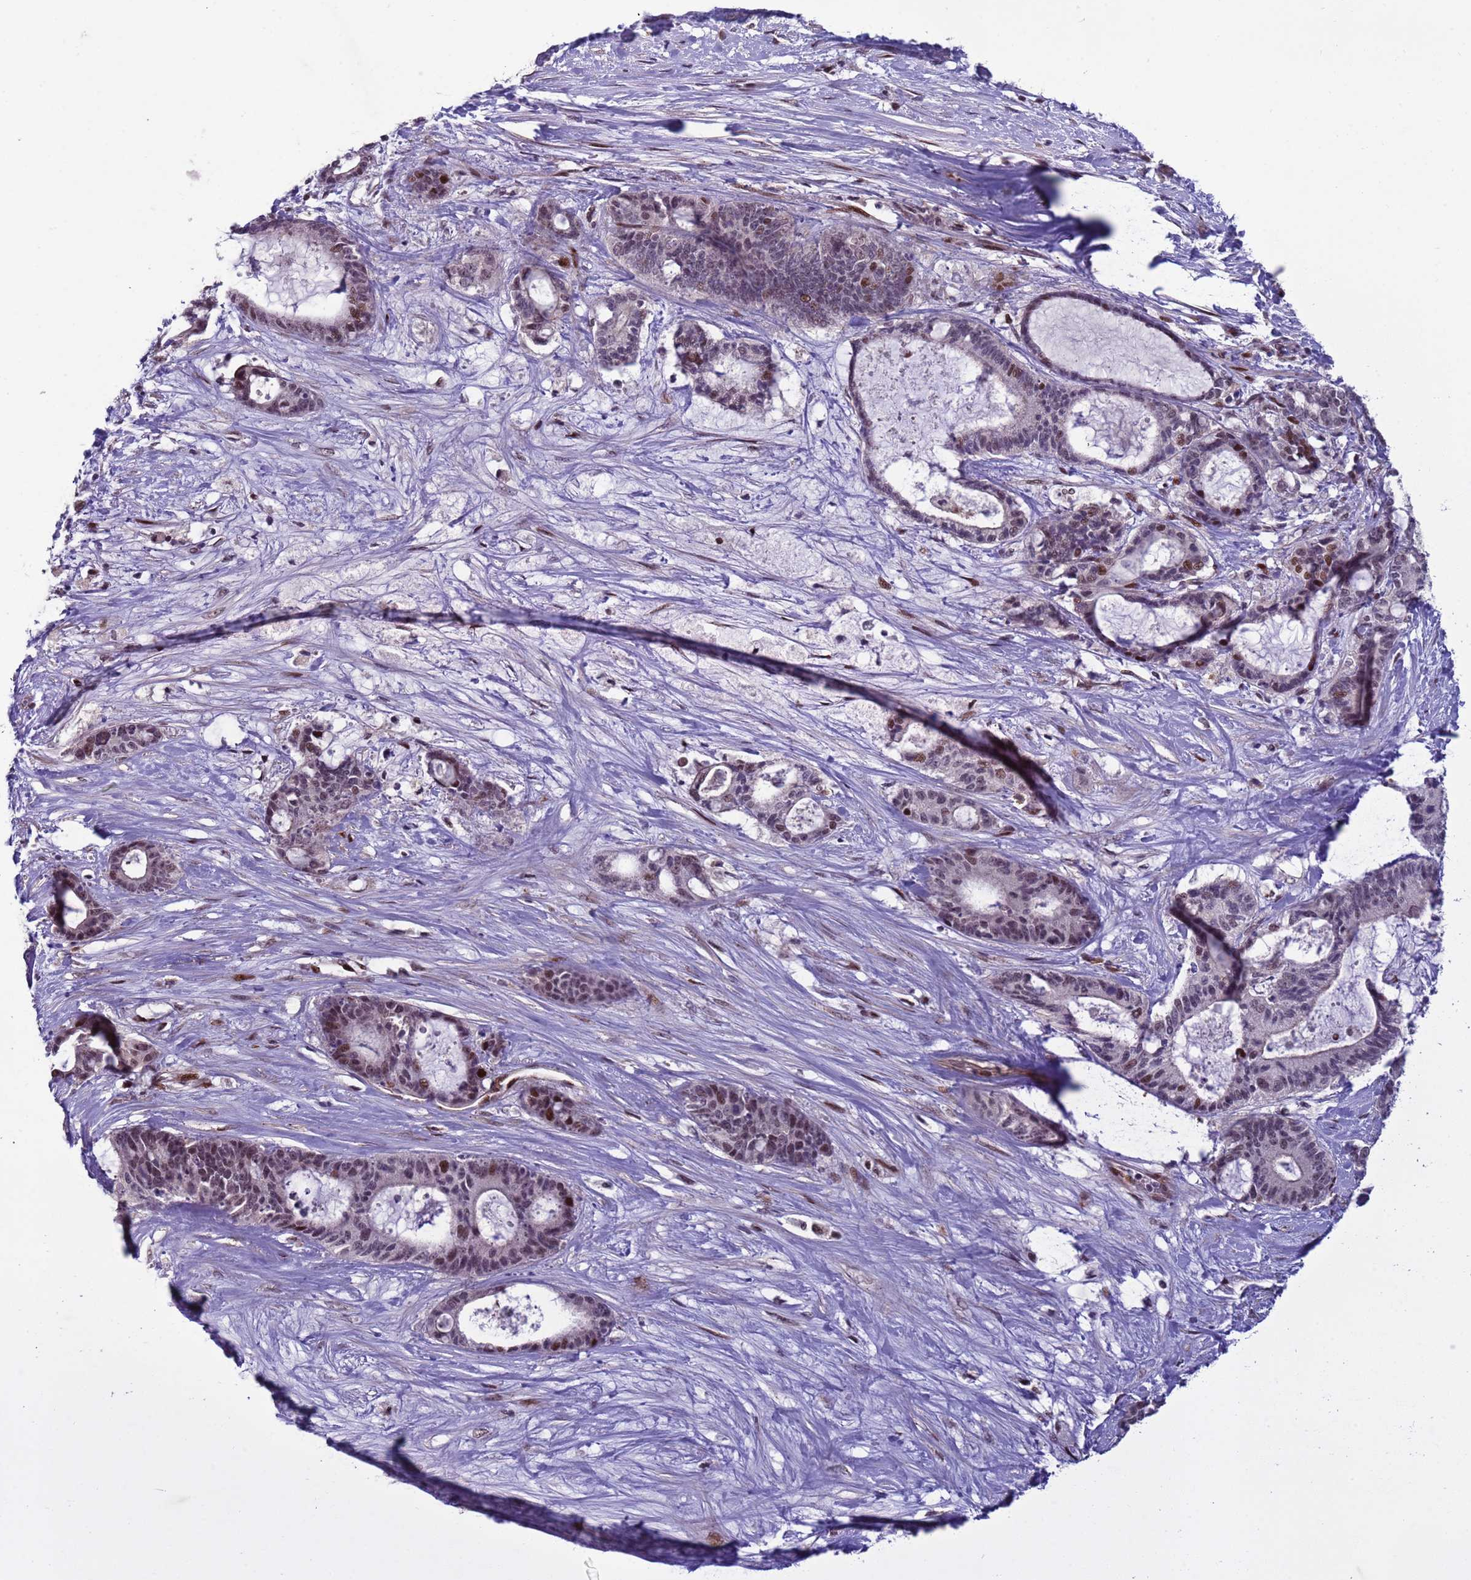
{"staining": {"intensity": "moderate", "quantity": "<25%", "location": "nuclear"}, "tissue": "liver cancer", "cell_type": "Tumor cells", "image_type": "cancer", "snomed": [{"axis": "morphology", "description": "Normal tissue, NOS"}, {"axis": "morphology", "description": "Cholangiocarcinoma"}, {"axis": "topography", "description": "Liver"}, {"axis": "topography", "description": "Peripheral nerve tissue"}], "caption": "An immunohistochemistry photomicrograph of tumor tissue is shown. Protein staining in brown shows moderate nuclear positivity in cholangiocarcinoma (liver) within tumor cells. (IHC, brightfield microscopy, high magnification).", "gene": "SHC3", "patient": {"sex": "female", "age": 73}}